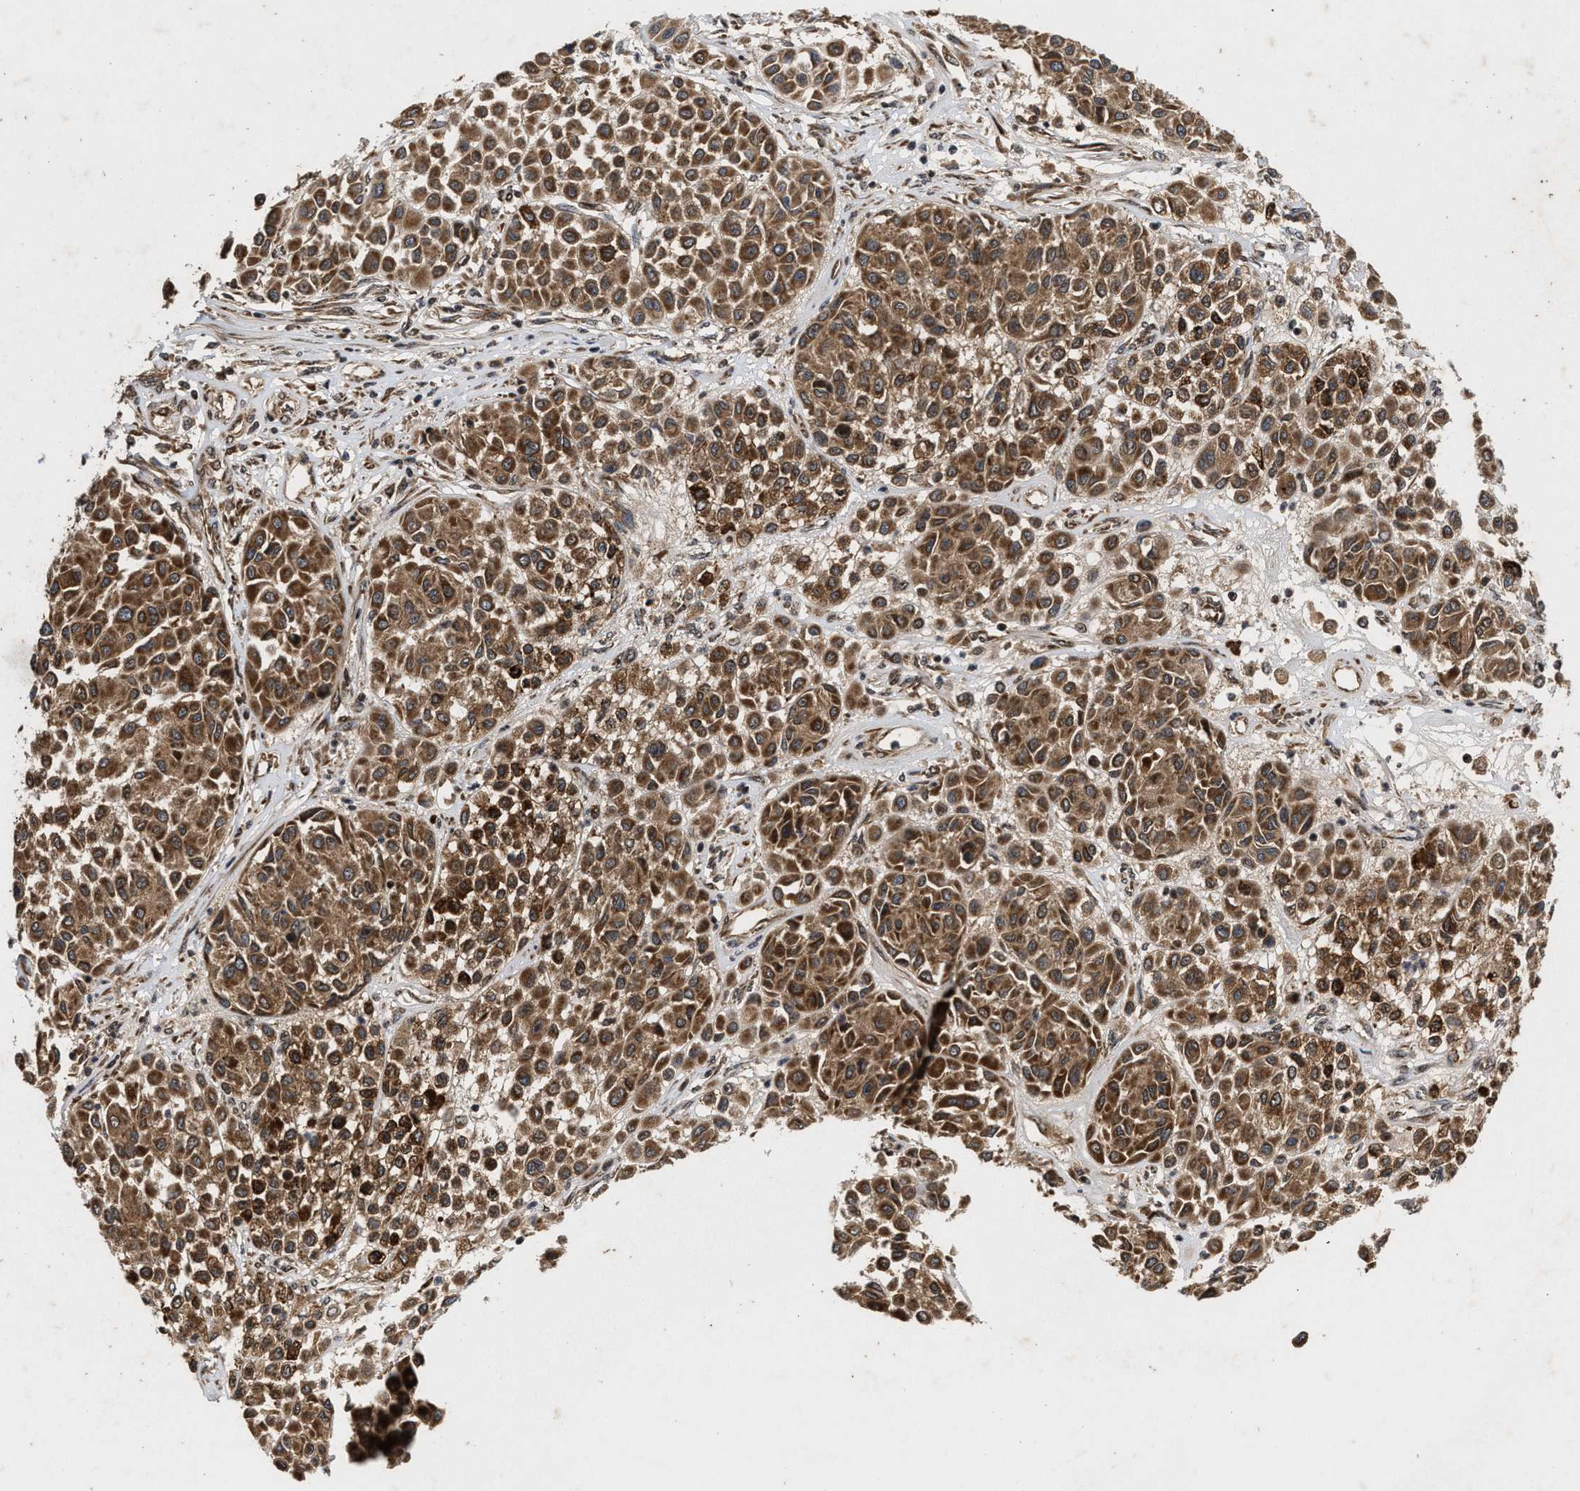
{"staining": {"intensity": "moderate", "quantity": ">75%", "location": "cytoplasmic/membranous"}, "tissue": "melanoma", "cell_type": "Tumor cells", "image_type": "cancer", "snomed": [{"axis": "morphology", "description": "Malignant melanoma, Metastatic site"}, {"axis": "topography", "description": "Soft tissue"}], "caption": "Melanoma stained with a brown dye displays moderate cytoplasmic/membranous positive positivity in approximately >75% of tumor cells.", "gene": "CFLAR", "patient": {"sex": "male", "age": 41}}